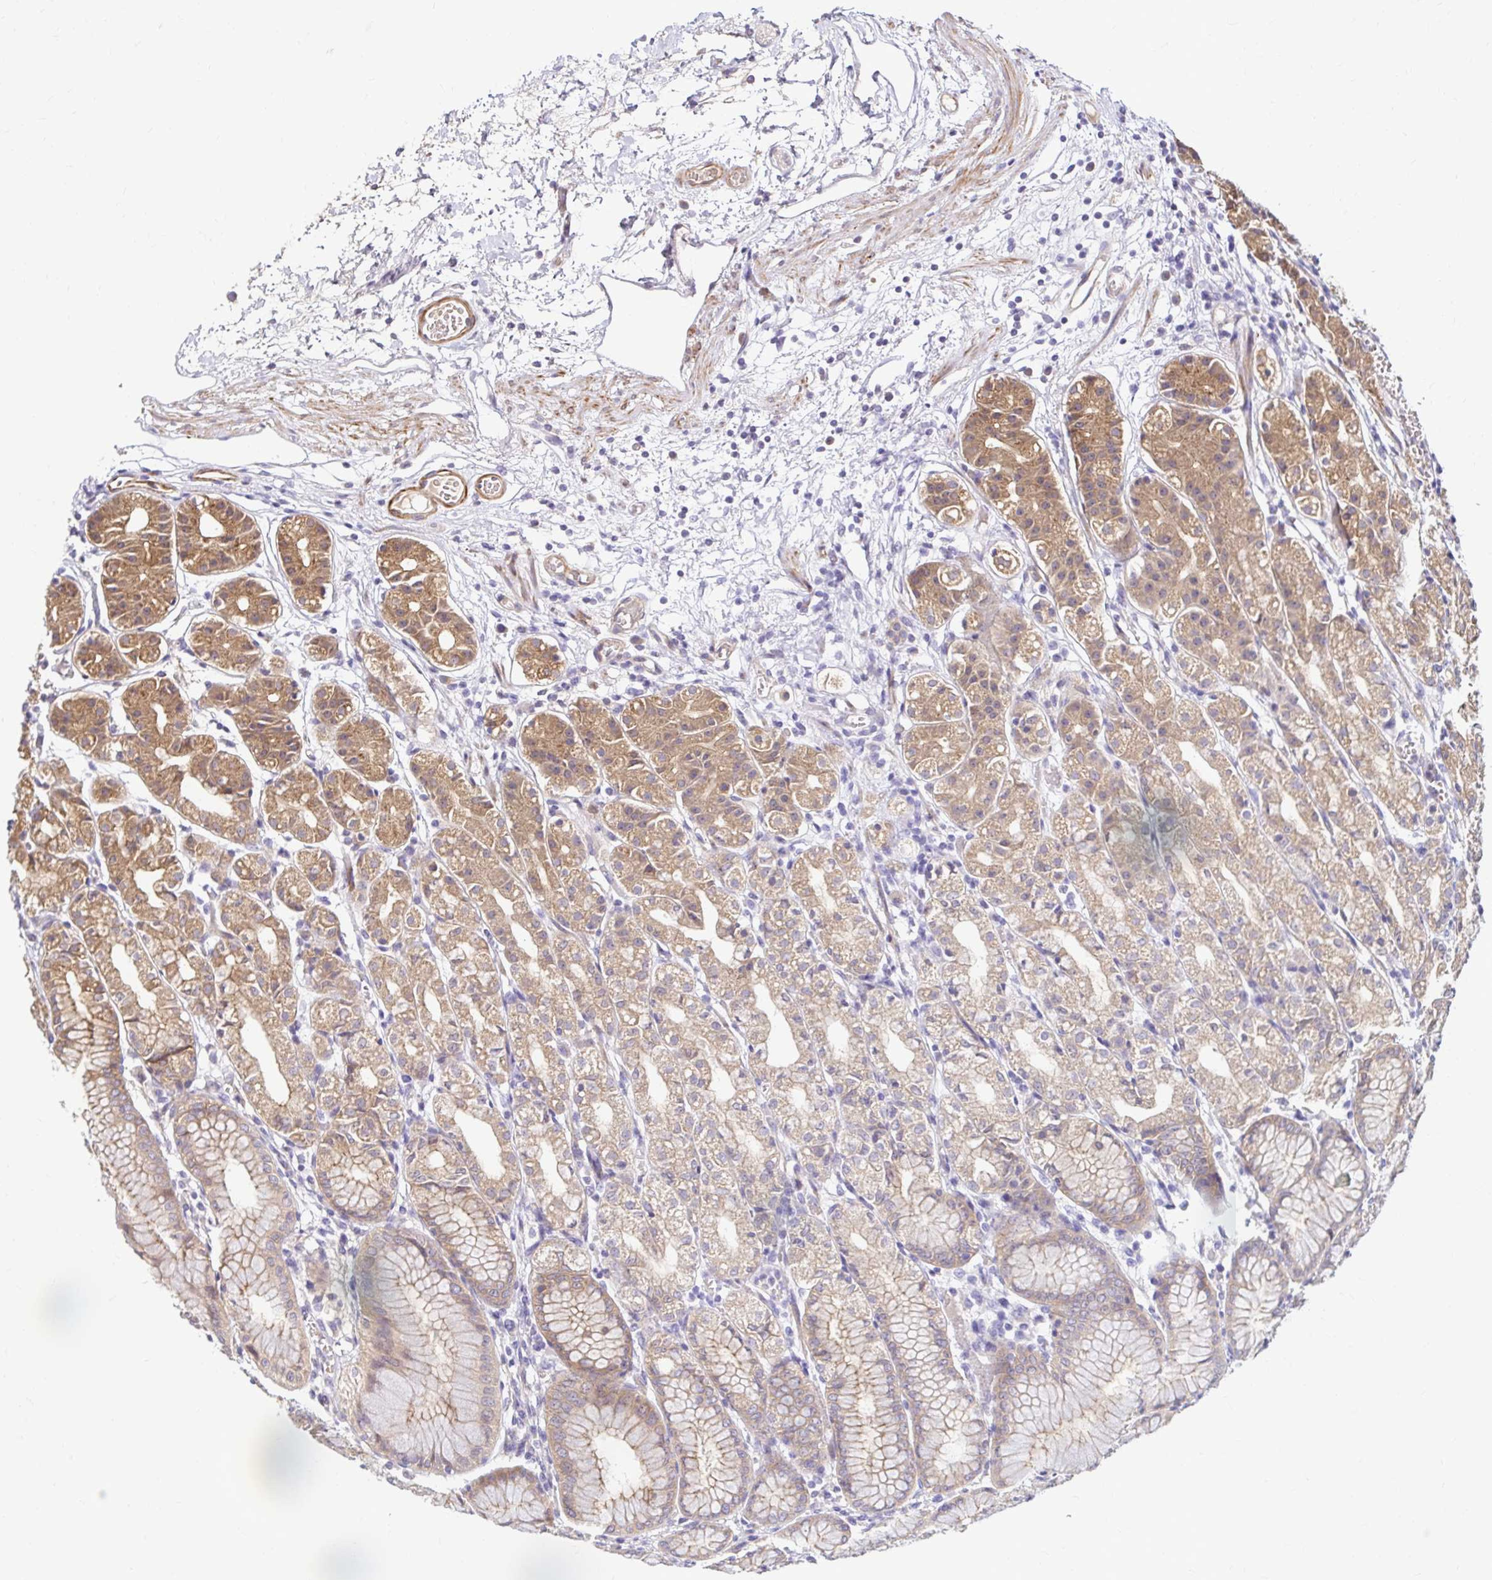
{"staining": {"intensity": "moderate", "quantity": ">75%", "location": "cytoplasmic/membranous"}, "tissue": "stomach", "cell_type": "Glandular cells", "image_type": "normal", "snomed": [{"axis": "morphology", "description": "Normal tissue, NOS"}, {"axis": "topography", "description": "Stomach"}], "caption": "A histopathology image of stomach stained for a protein exhibits moderate cytoplasmic/membranous brown staining in glandular cells.", "gene": "ARHGEF37", "patient": {"sex": "female", "age": 57}}